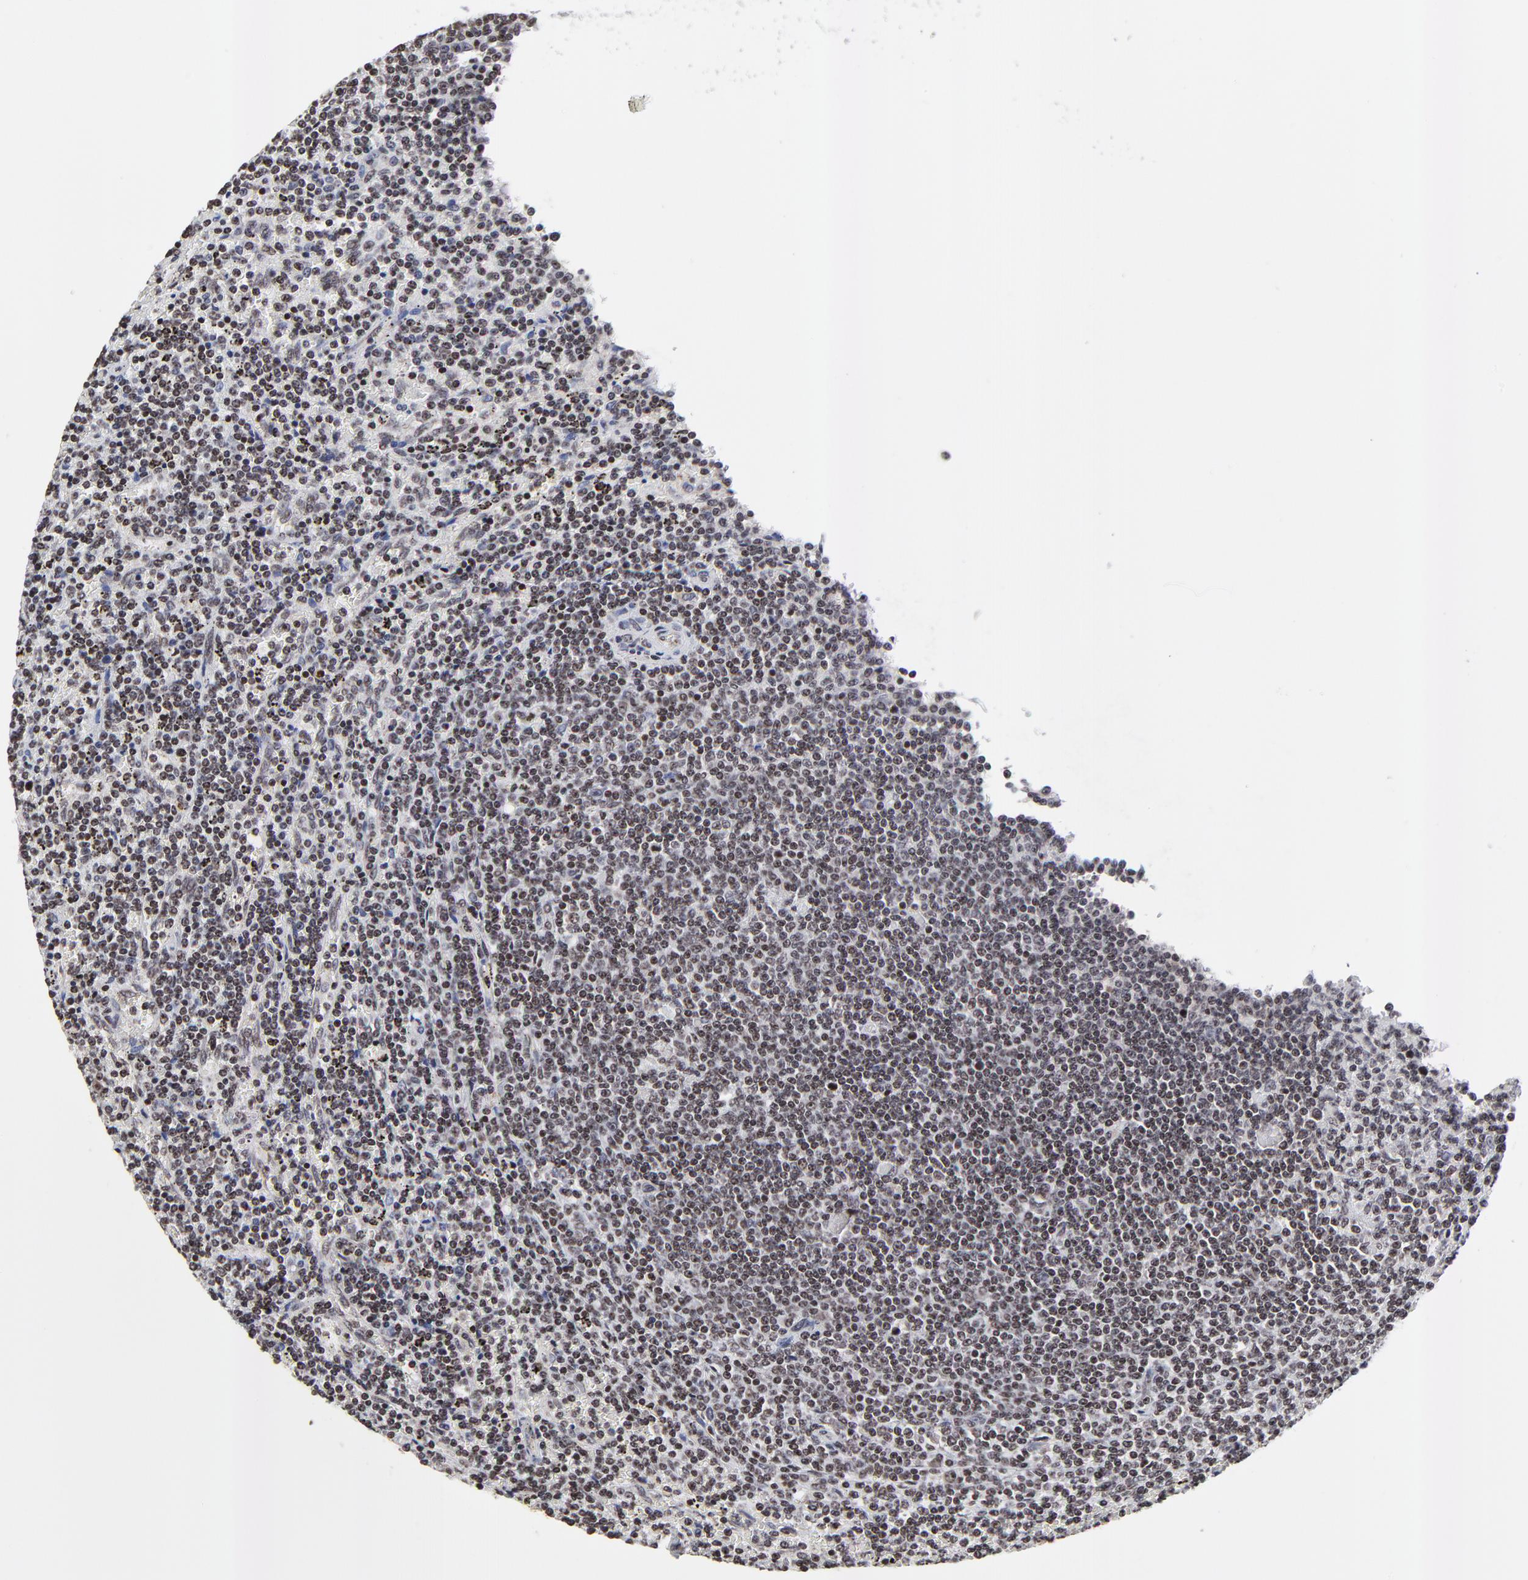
{"staining": {"intensity": "negative", "quantity": "none", "location": "none"}, "tissue": "lymphoma", "cell_type": "Tumor cells", "image_type": "cancer", "snomed": [{"axis": "morphology", "description": "Malignant lymphoma, non-Hodgkin's type, Low grade"}, {"axis": "topography", "description": "Spleen"}], "caption": "DAB immunohistochemical staining of human lymphoma exhibits no significant expression in tumor cells.", "gene": "ZNF777", "patient": {"sex": "female", "age": 50}}